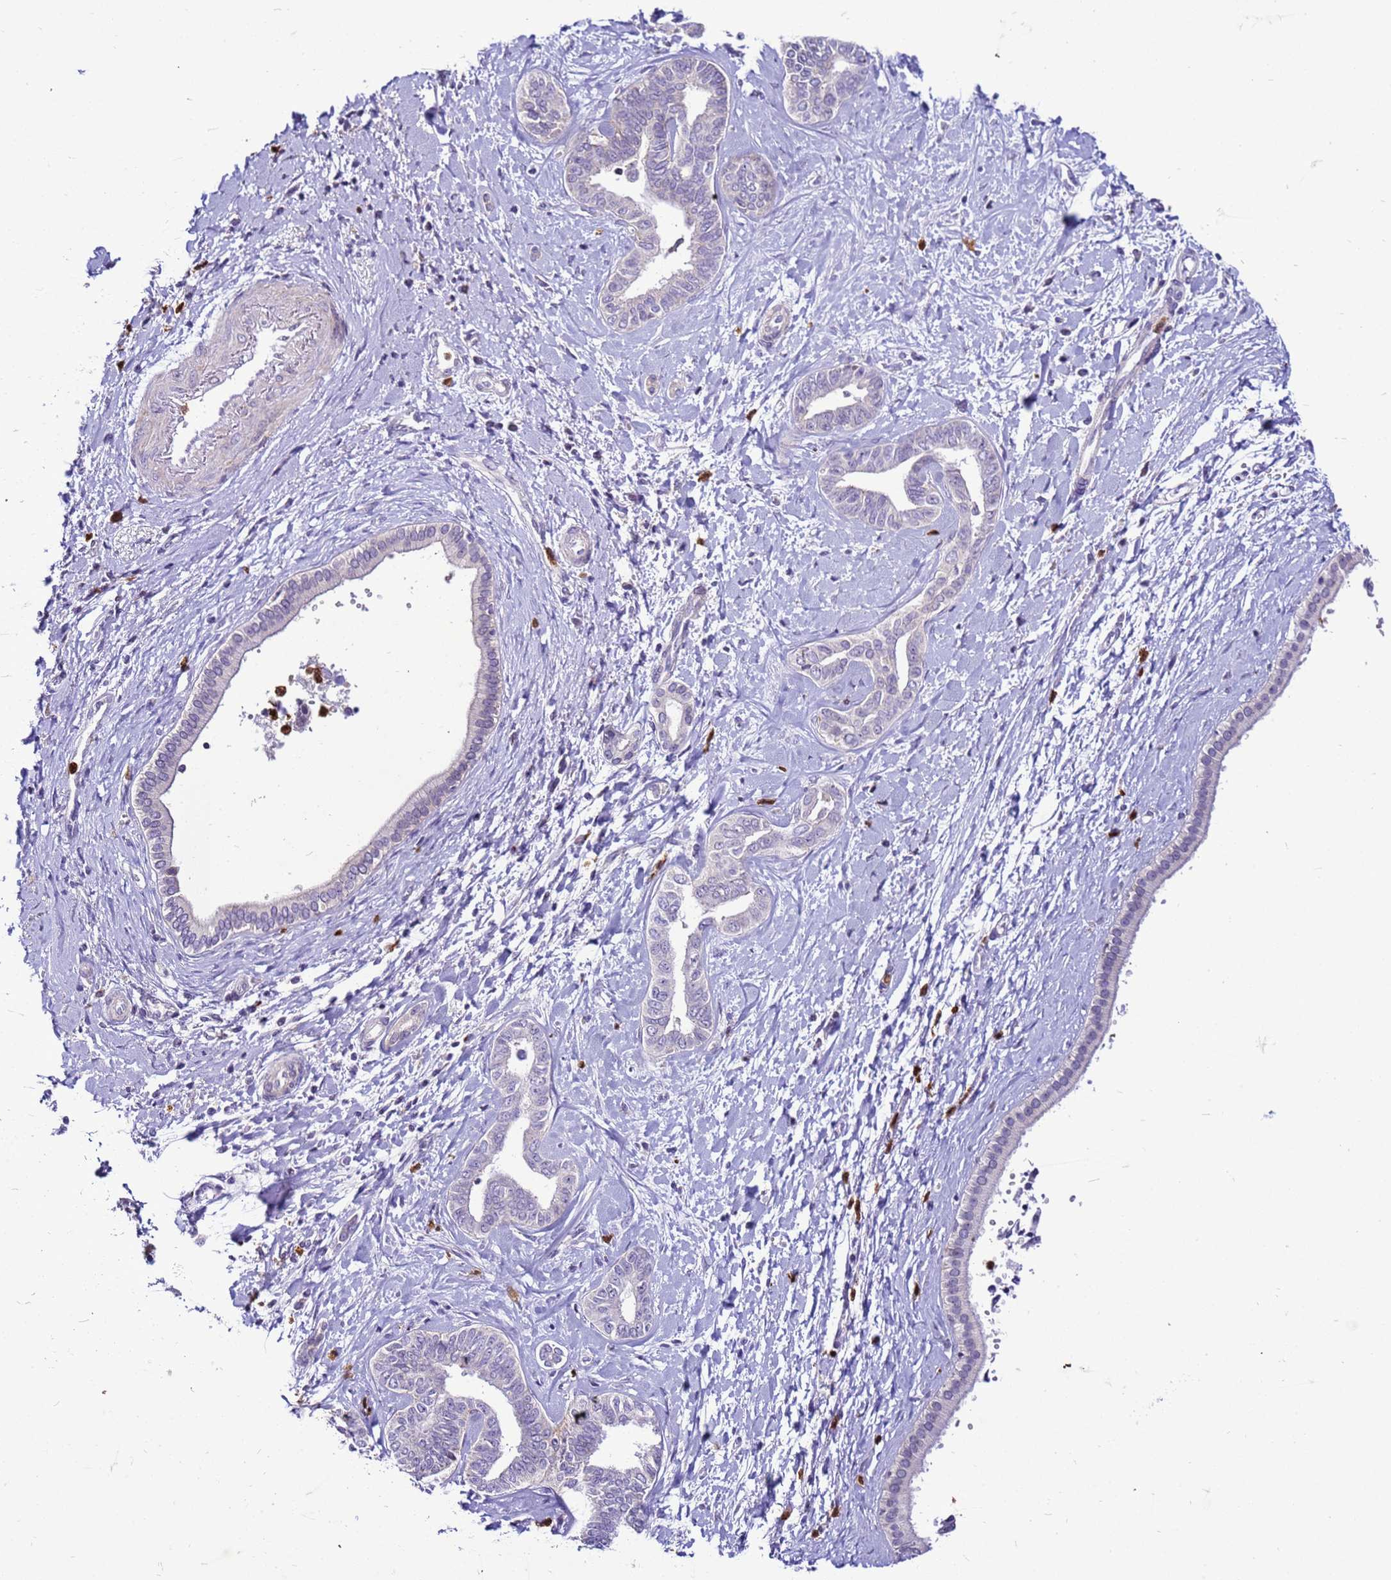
{"staining": {"intensity": "negative", "quantity": "none", "location": "none"}, "tissue": "liver cancer", "cell_type": "Tumor cells", "image_type": "cancer", "snomed": [{"axis": "morphology", "description": "Cholangiocarcinoma"}, {"axis": "topography", "description": "Liver"}], "caption": "The micrograph demonstrates no staining of tumor cells in cholangiocarcinoma (liver). (DAB immunohistochemistry with hematoxylin counter stain).", "gene": "VPS4B", "patient": {"sex": "female", "age": 77}}